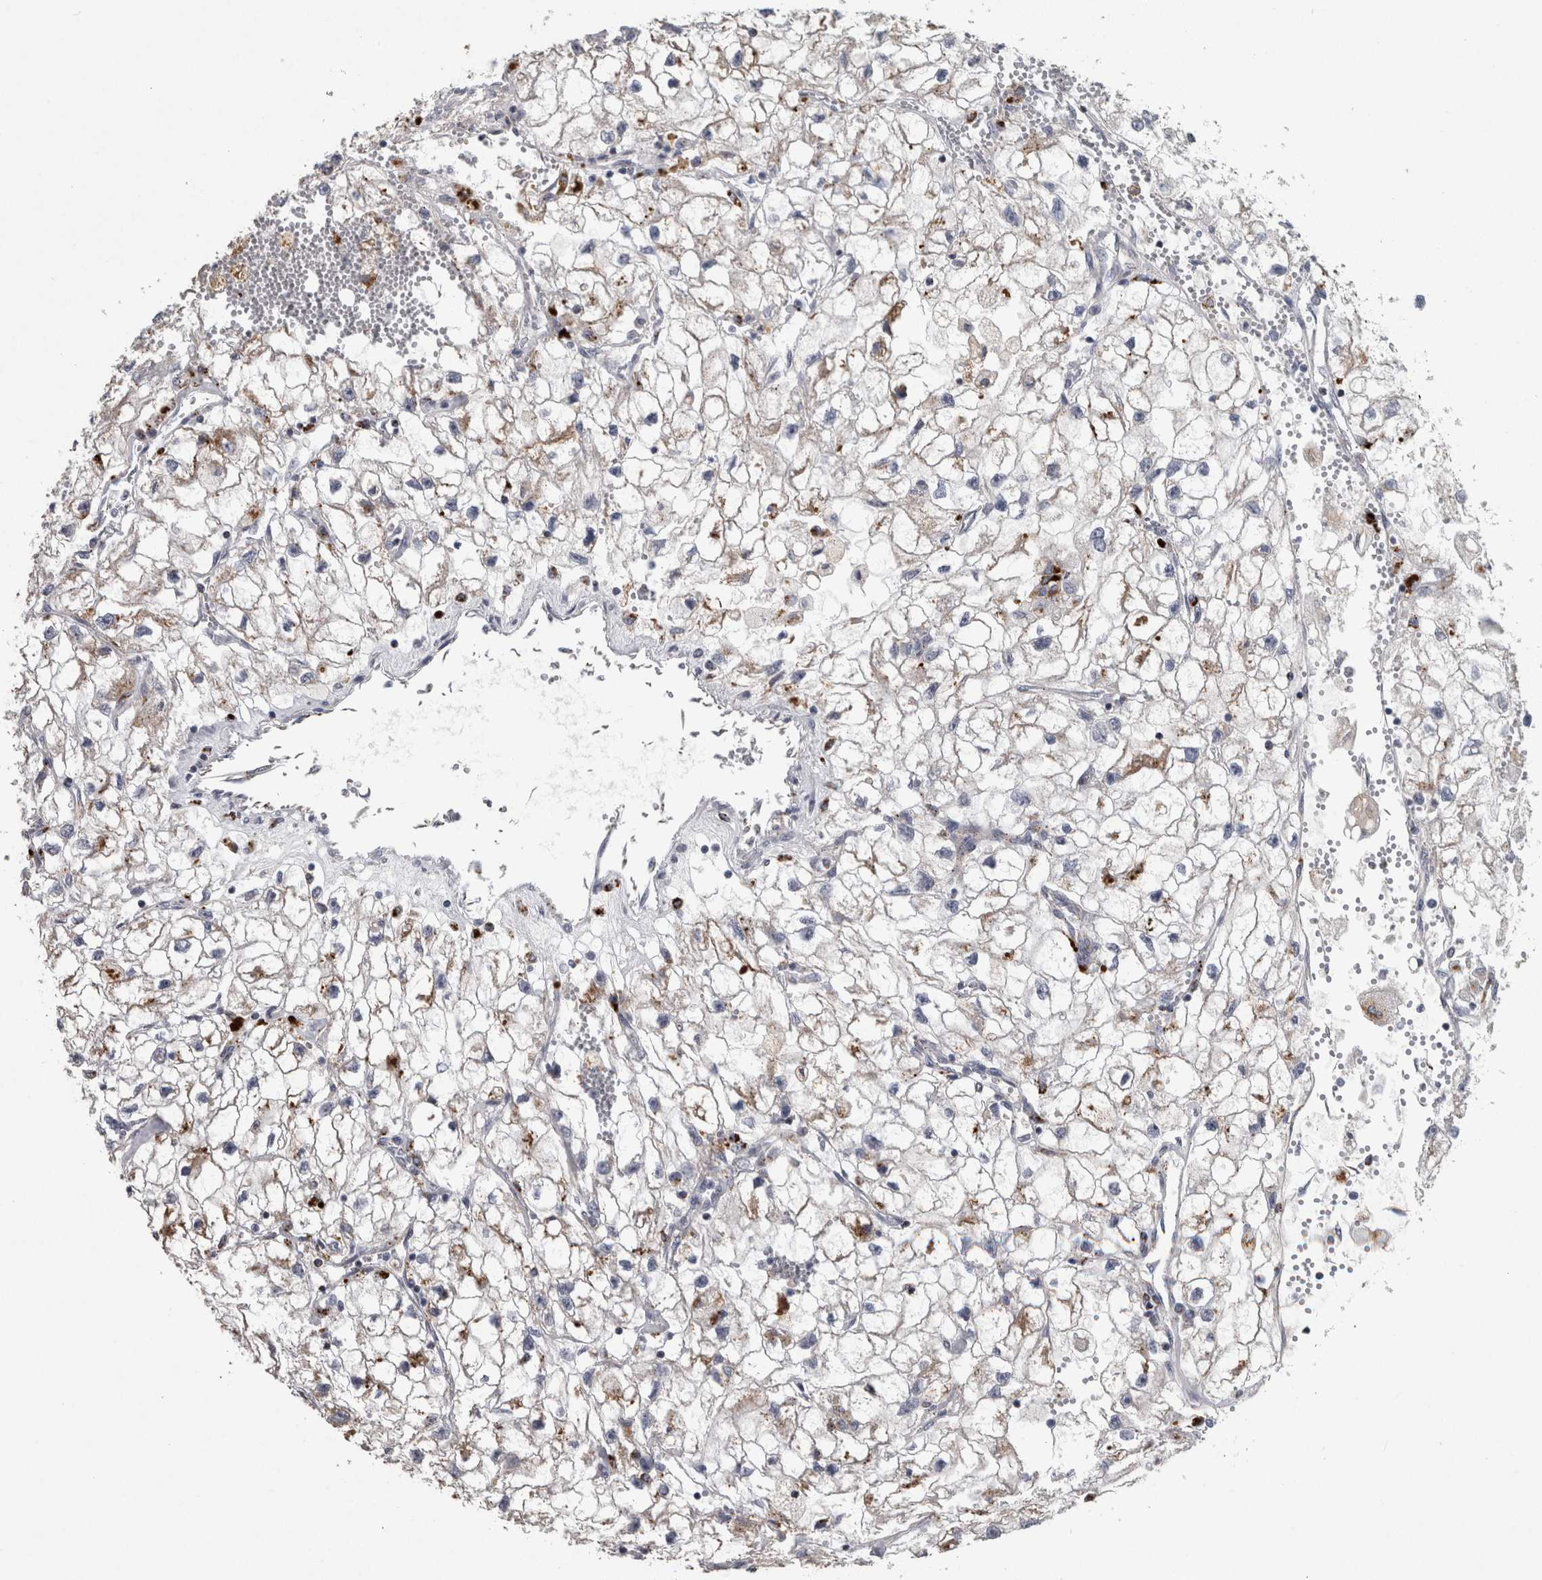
{"staining": {"intensity": "weak", "quantity": "25%-75%", "location": "cytoplasmic/membranous"}, "tissue": "renal cancer", "cell_type": "Tumor cells", "image_type": "cancer", "snomed": [{"axis": "morphology", "description": "Adenocarcinoma, NOS"}, {"axis": "topography", "description": "Kidney"}], "caption": "An immunohistochemistry histopathology image of tumor tissue is shown. Protein staining in brown highlights weak cytoplasmic/membranous positivity in renal cancer (adenocarcinoma) within tumor cells.", "gene": "DPP7", "patient": {"sex": "female", "age": 70}}